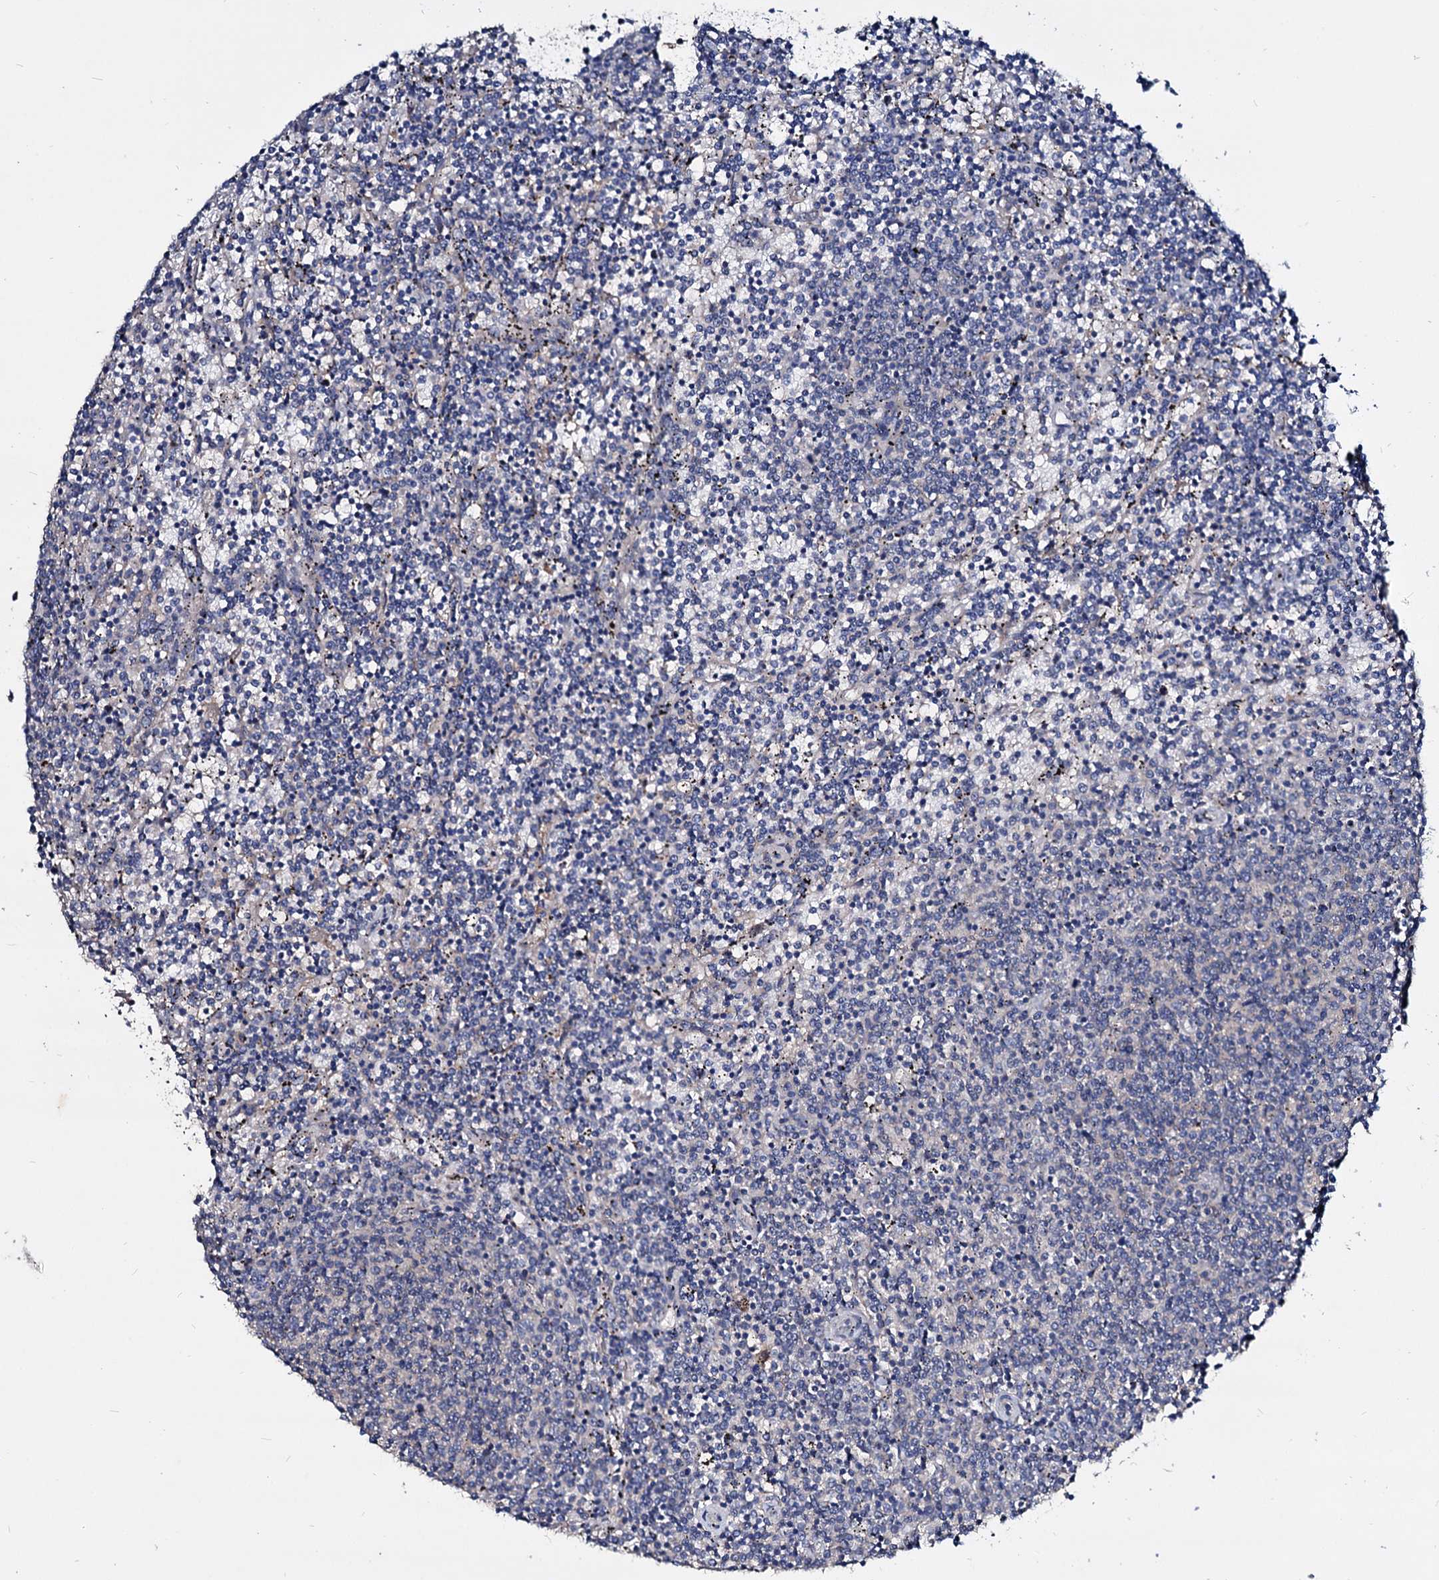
{"staining": {"intensity": "negative", "quantity": "none", "location": "none"}, "tissue": "lymphoma", "cell_type": "Tumor cells", "image_type": "cancer", "snomed": [{"axis": "morphology", "description": "Malignant lymphoma, non-Hodgkin's type, Low grade"}, {"axis": "topography", "description": "Spleen"}], "caption": "This histopathology image is of lymphoma stained with immunohistochemistry to label a protein in brown with the nuclei are counter-stained blue. There is no staining in tumor cells.", "gene": "ACY3", "patient": {"sex": "female", "age": 50}}